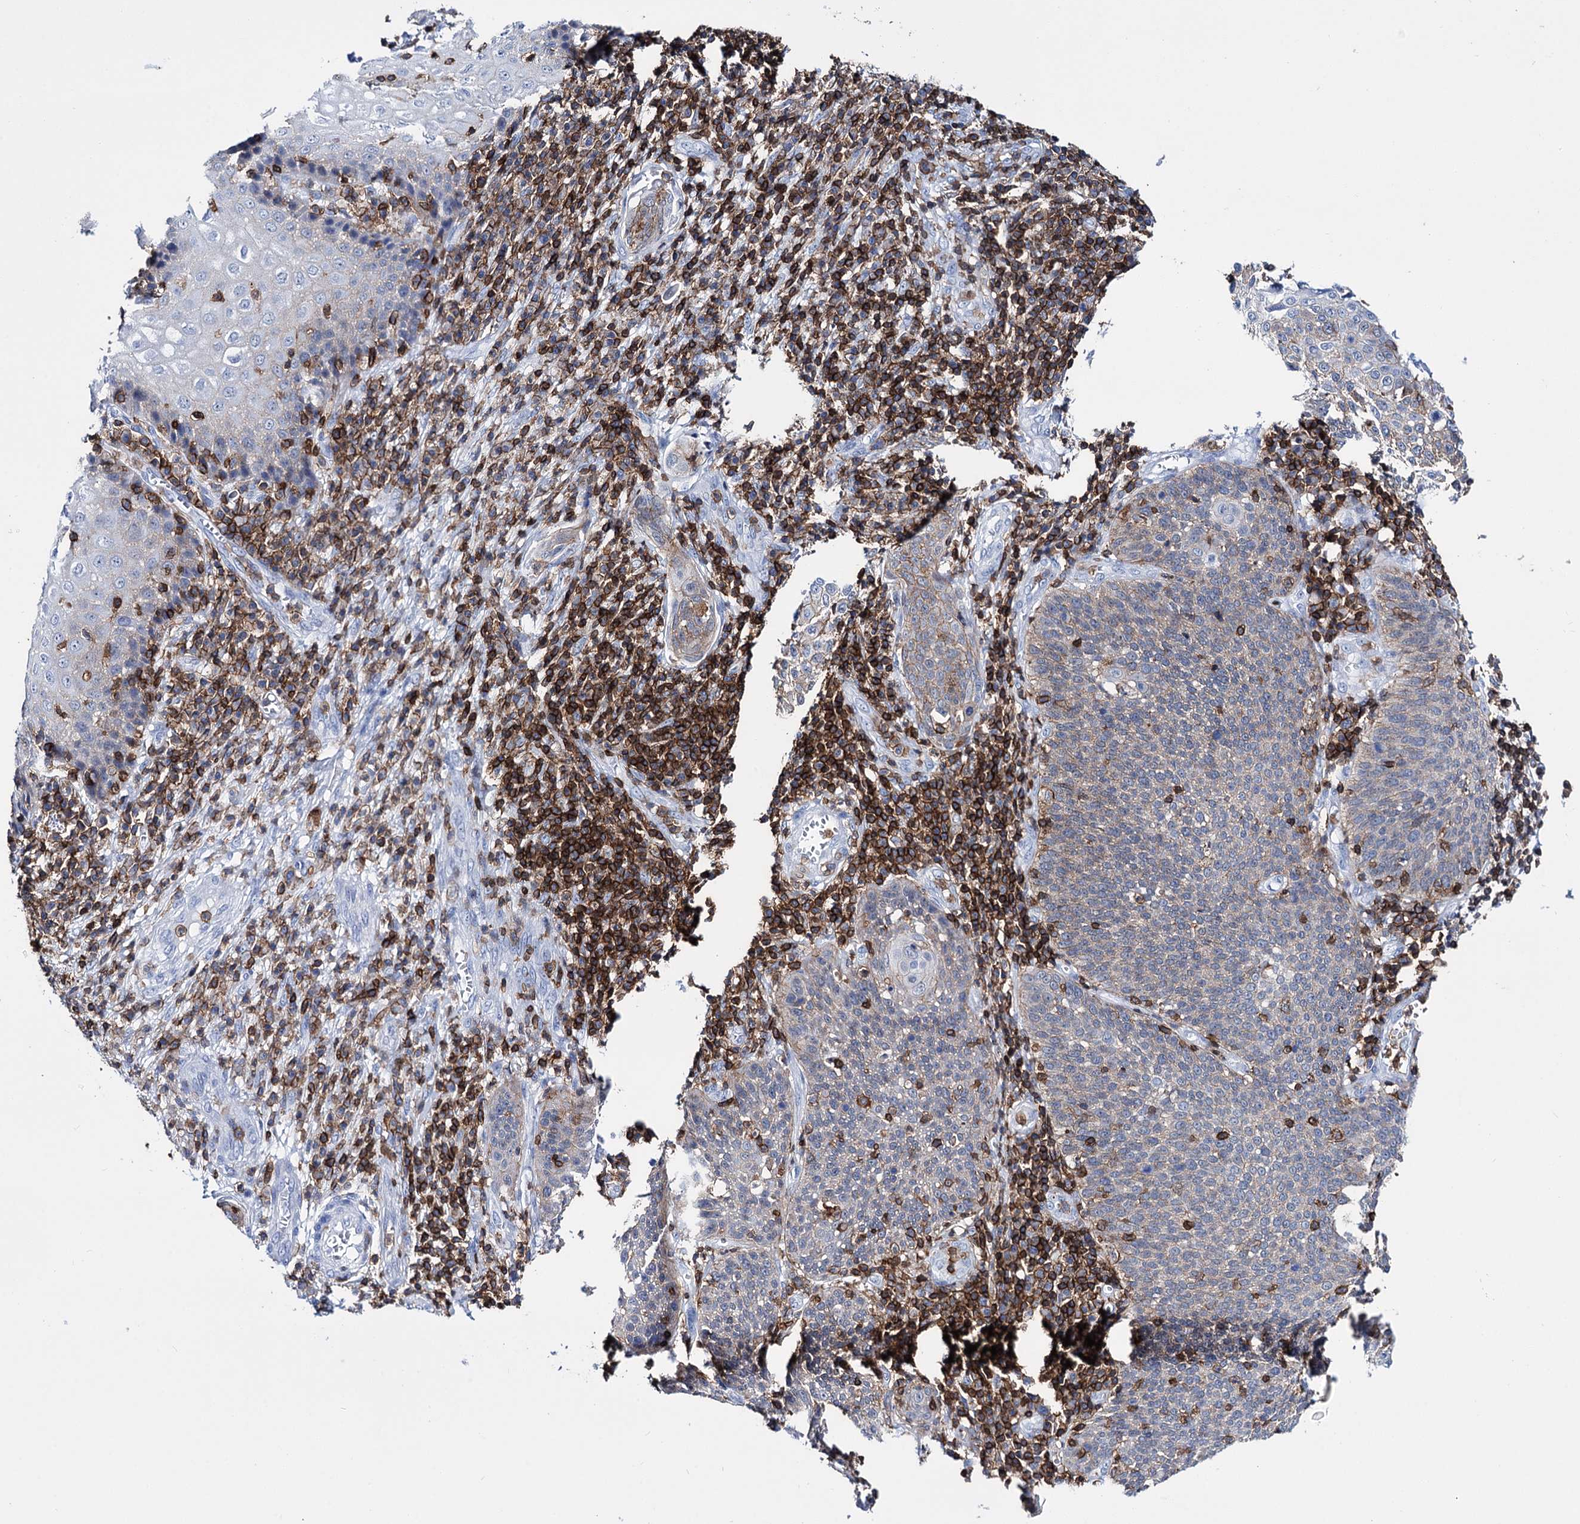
{"staining": {"intensity": "weak", "quantity": "<25%", "location": "cytoplasmic/membranous"}, "tissue": "cervical cancer", "cell_type": "Tumor cells", "image_type": "cancer", "snomed": [{"axis": "morphology", "description": "Squamous cell carcinoma, NOS"}, {"axis": "topography", "description": "Cervix"}], "caption": "The micrograph shows no significant positivity in tumor cells of cervical squamous cell carcinoma. (DAB IHC, high magnification).", "gene": "DEF6", "patient": {"sex": "female", "age": 34}}